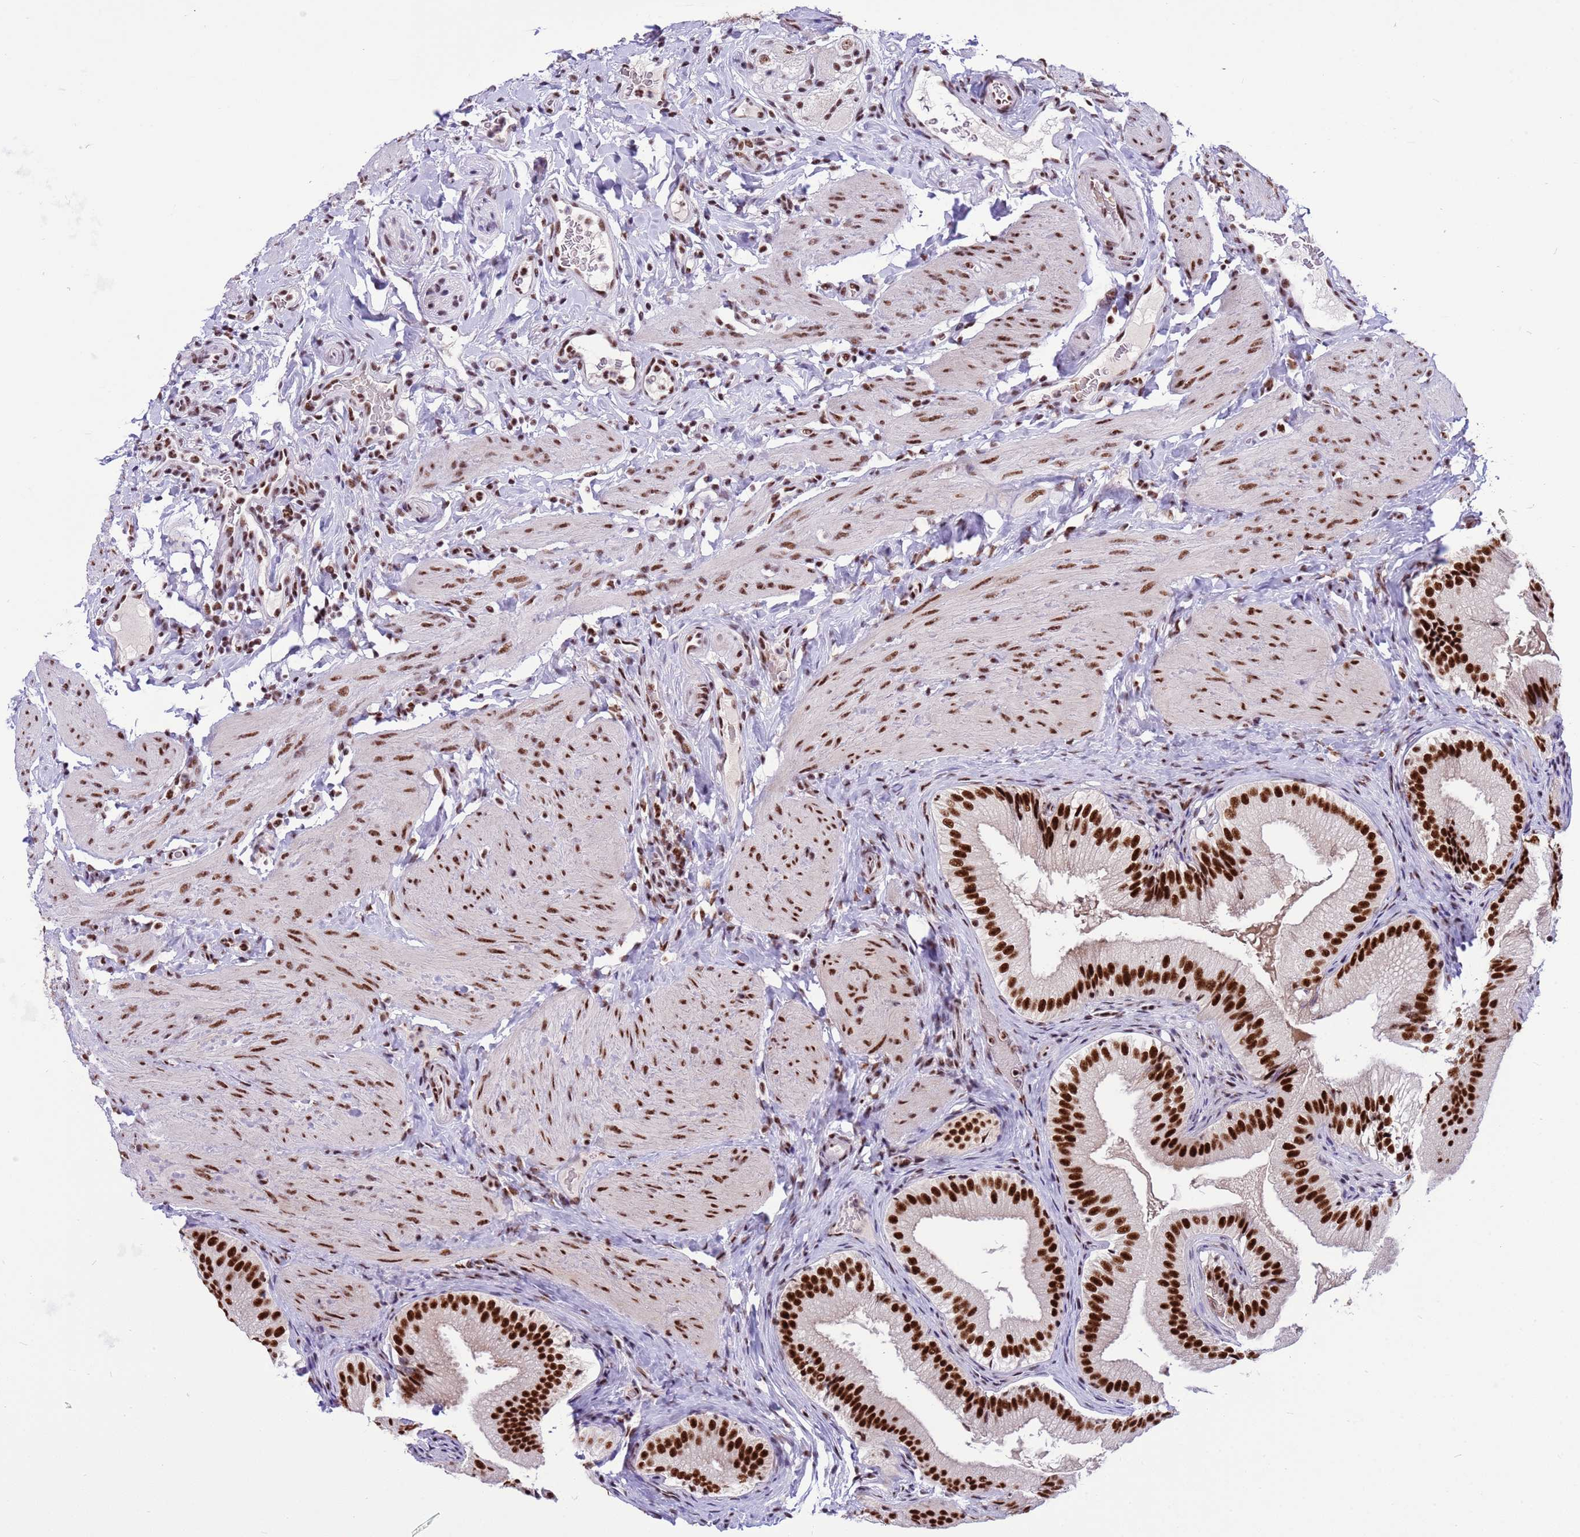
{"staining": {"intensity": "strong", "quantity": ">75%", "location": "nuclear"}, "tissue": "gallbladder", "cell_type": "Glandular cells", "image_type": "normal", "snomed": [{"axis": "morphology", "description": "Normal tissue, NOS"}, {"axis": "topography", "description": "Gallbladder"}], "caption": "A high-resolution histopathology image shows immunohistochemistry (IHC) staining of unremarkable gallbladder, which reveals strong nuclear expression in approximately >75% of glandular cells. (DAB (3,3'-diaminobenzidine) IHC, brown staining for protein, blue staining for nuclei).", "gene": "THOC2", "patient": {"sex": "female", "age": 30}}